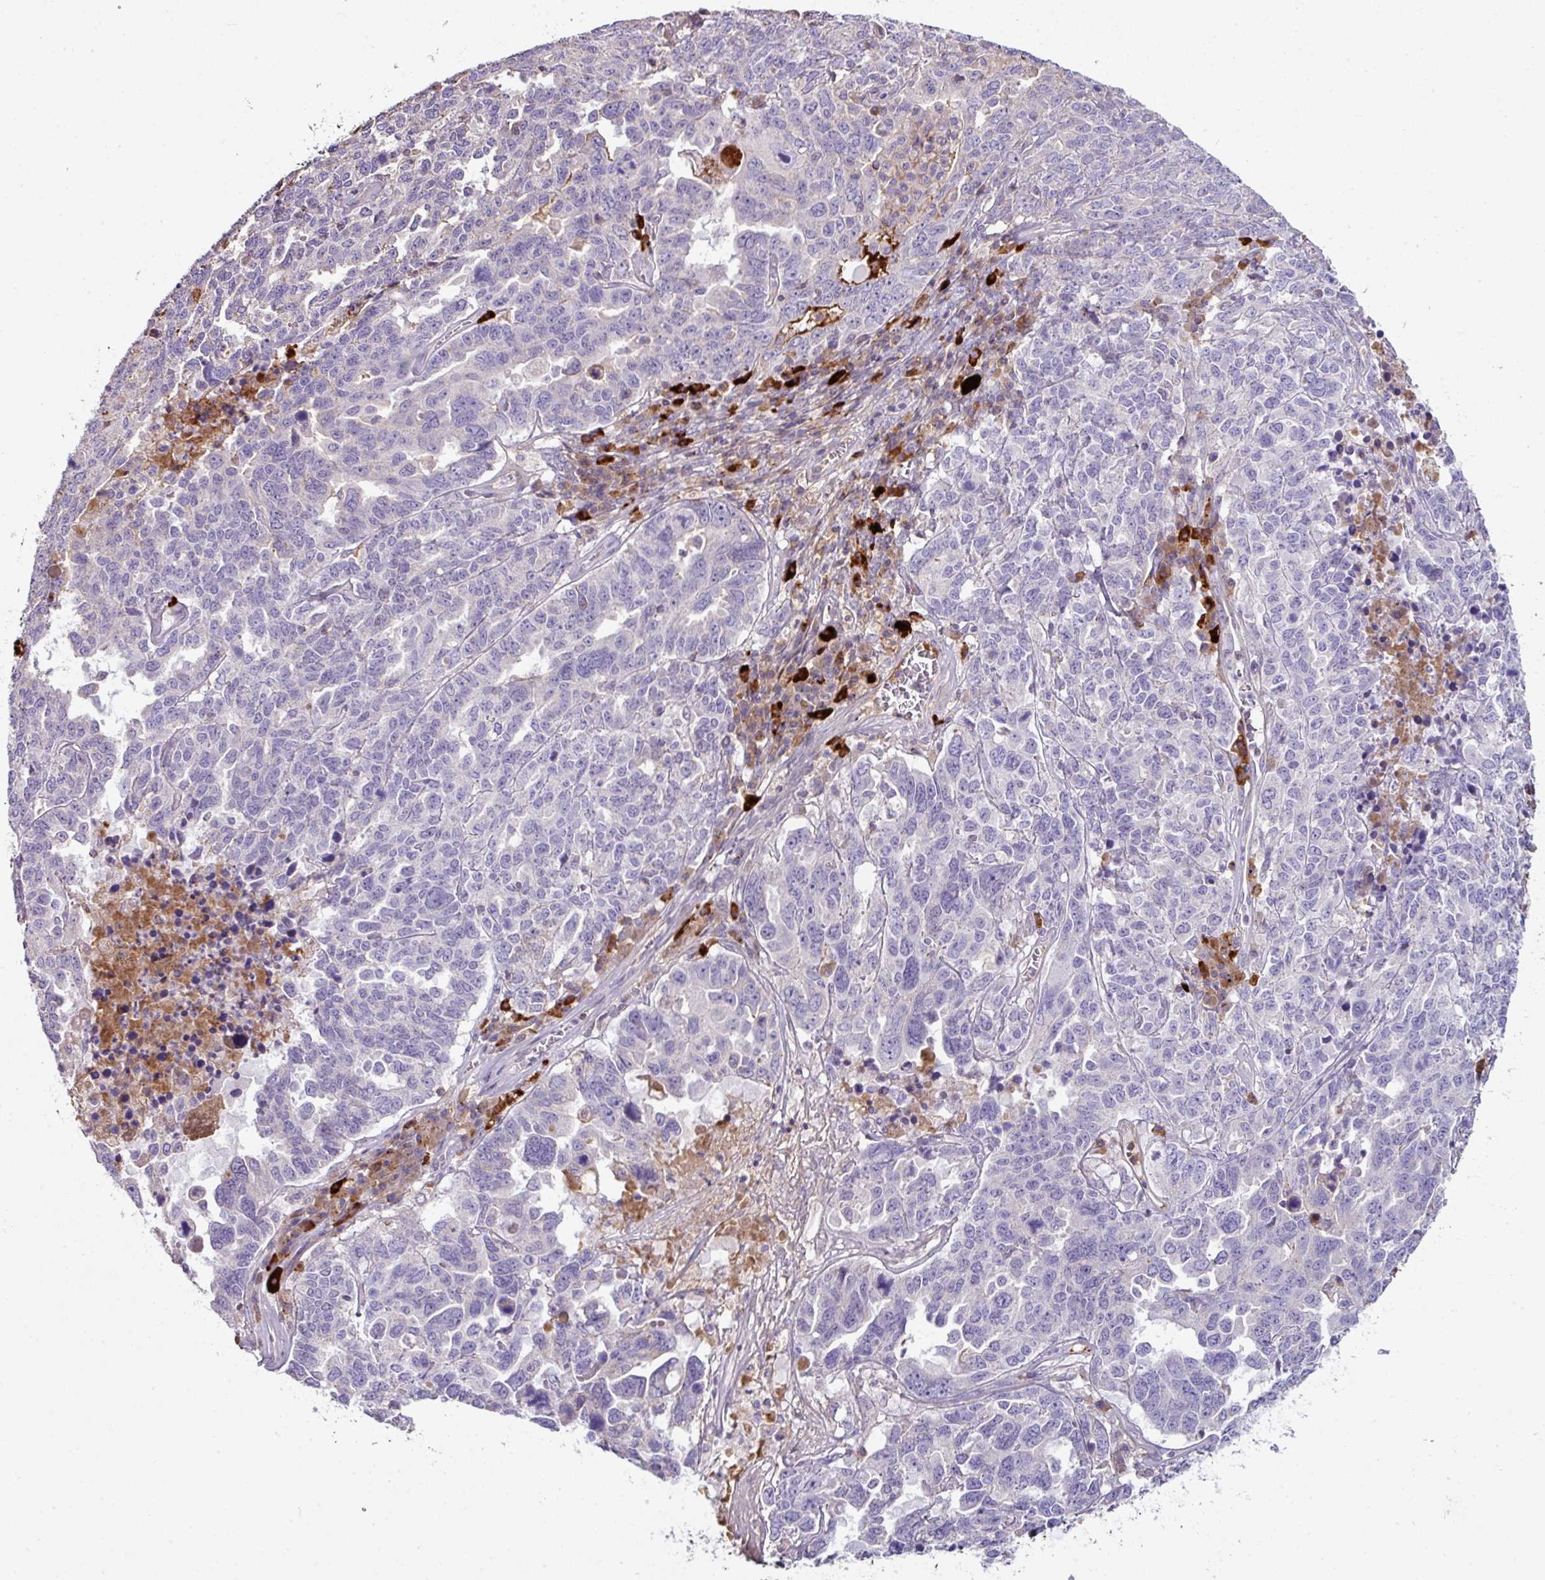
{"staining": {"intensity": "negative", "quantity": "none", "location": "none"}, "tissue": "ovarian cancer", "cell_type": "Tumor cells", "image_type": "cancer", "snomed": [{"axis": "morphology", "description": "Carcinoma, endometroid"}, {"axis": "topography", "description": "Ovary"}], "caption": "A photomicrograph of human endometroid carcinoma (ovarian) is negative for staining in tumor cells. (Immunohistochemistry, brightfield microscopy, high magnification).", "gene": "SLAMF6", "patient": {"sex": "female", "age": 62}}